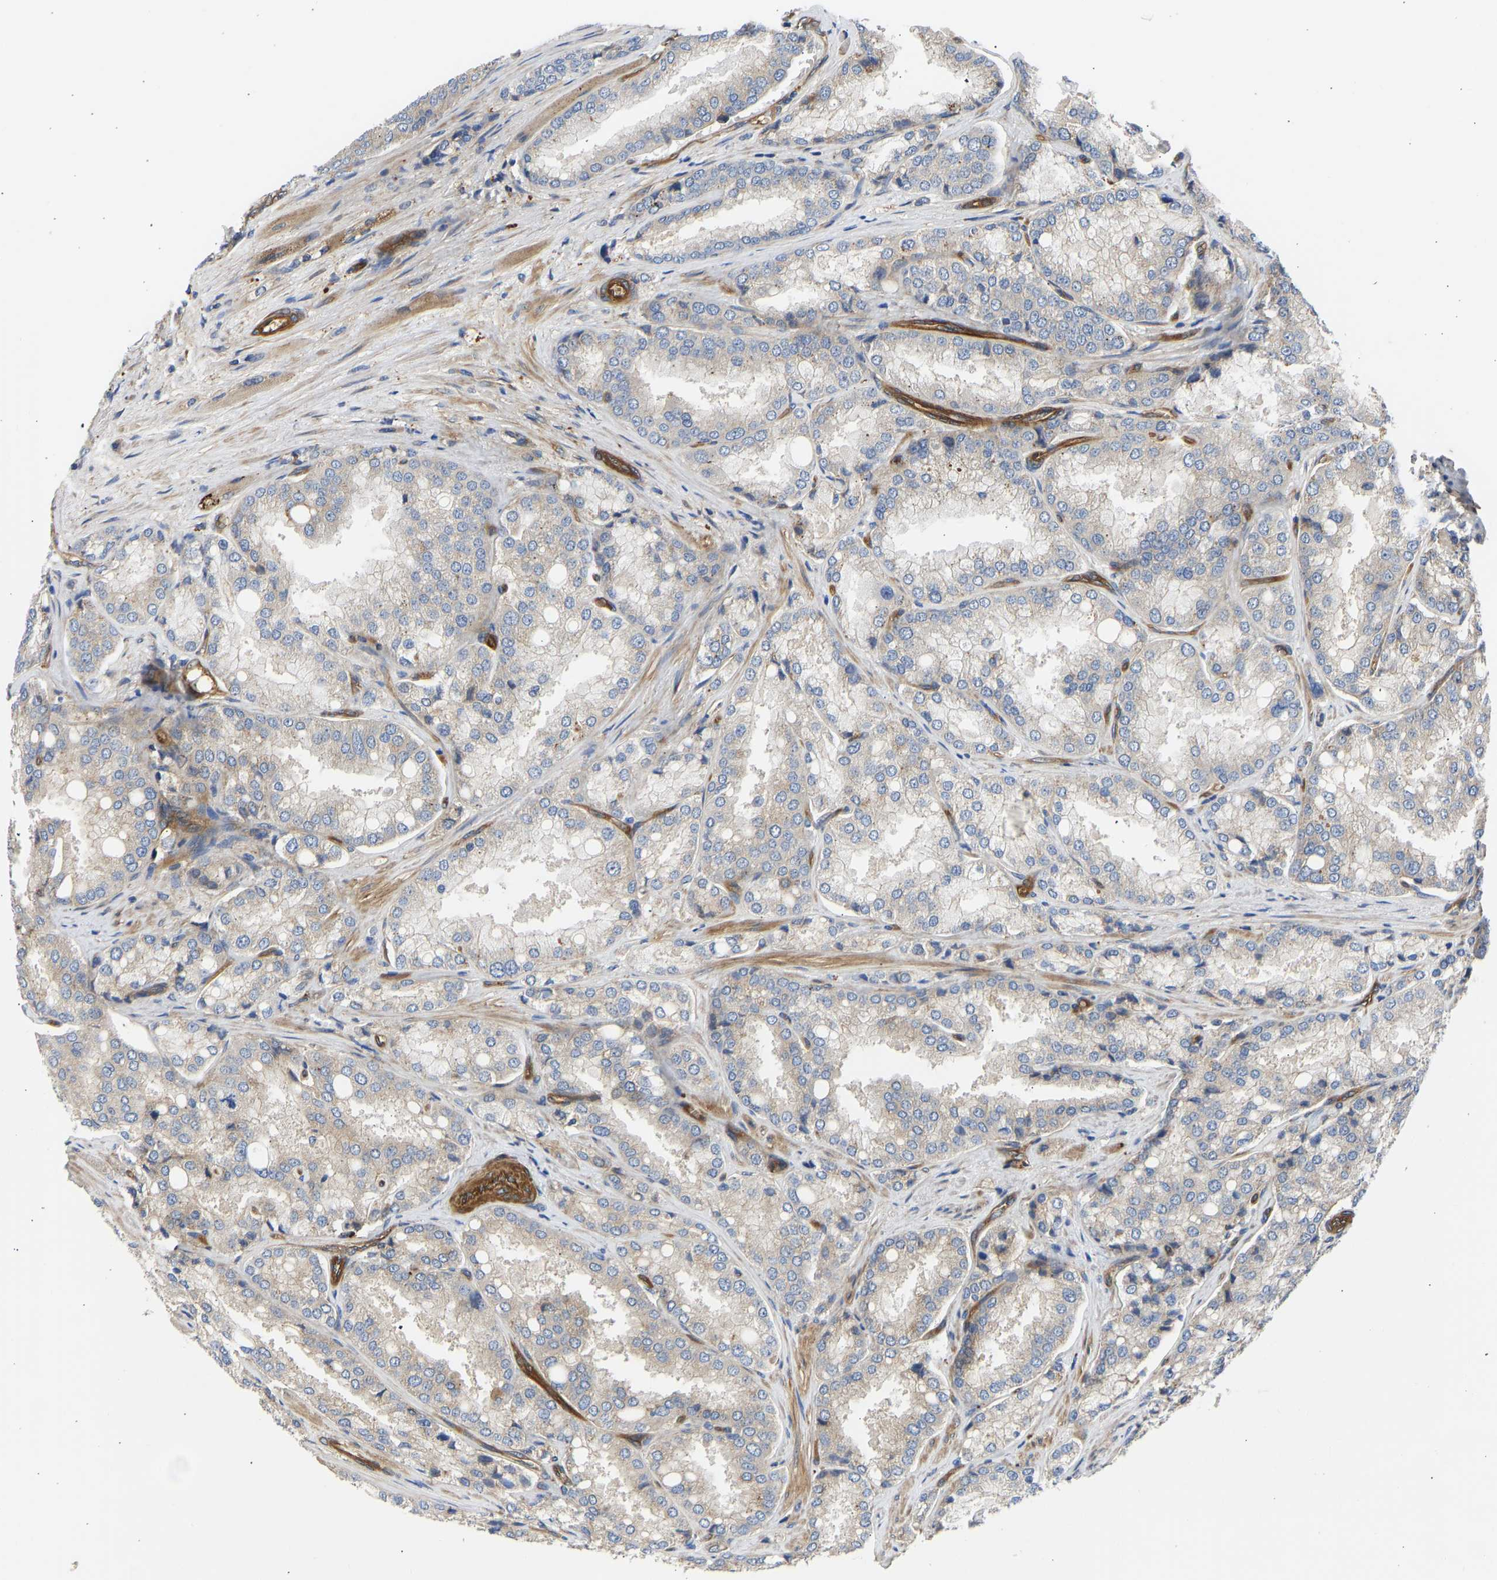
{"staining": {"intensity": "weak", "quantity": "<25%", "location": "cytoplasmic/membranous"}, "tissue": "prostate cancer", "cell_type": "Tumor cells", "image_type": "cancer", "snomed": [{"axis": "morphology", "description": "Adenocarcinoma, High grade"}, {"axis": "topography", "description": "Prostate"}], "caption": "Prostate cancer stained for a protein using immunohistochemistry exhibits no positivity tumor cells.", "gene": "MYO1C", "patient": {"sex": "male", "age": 50}}